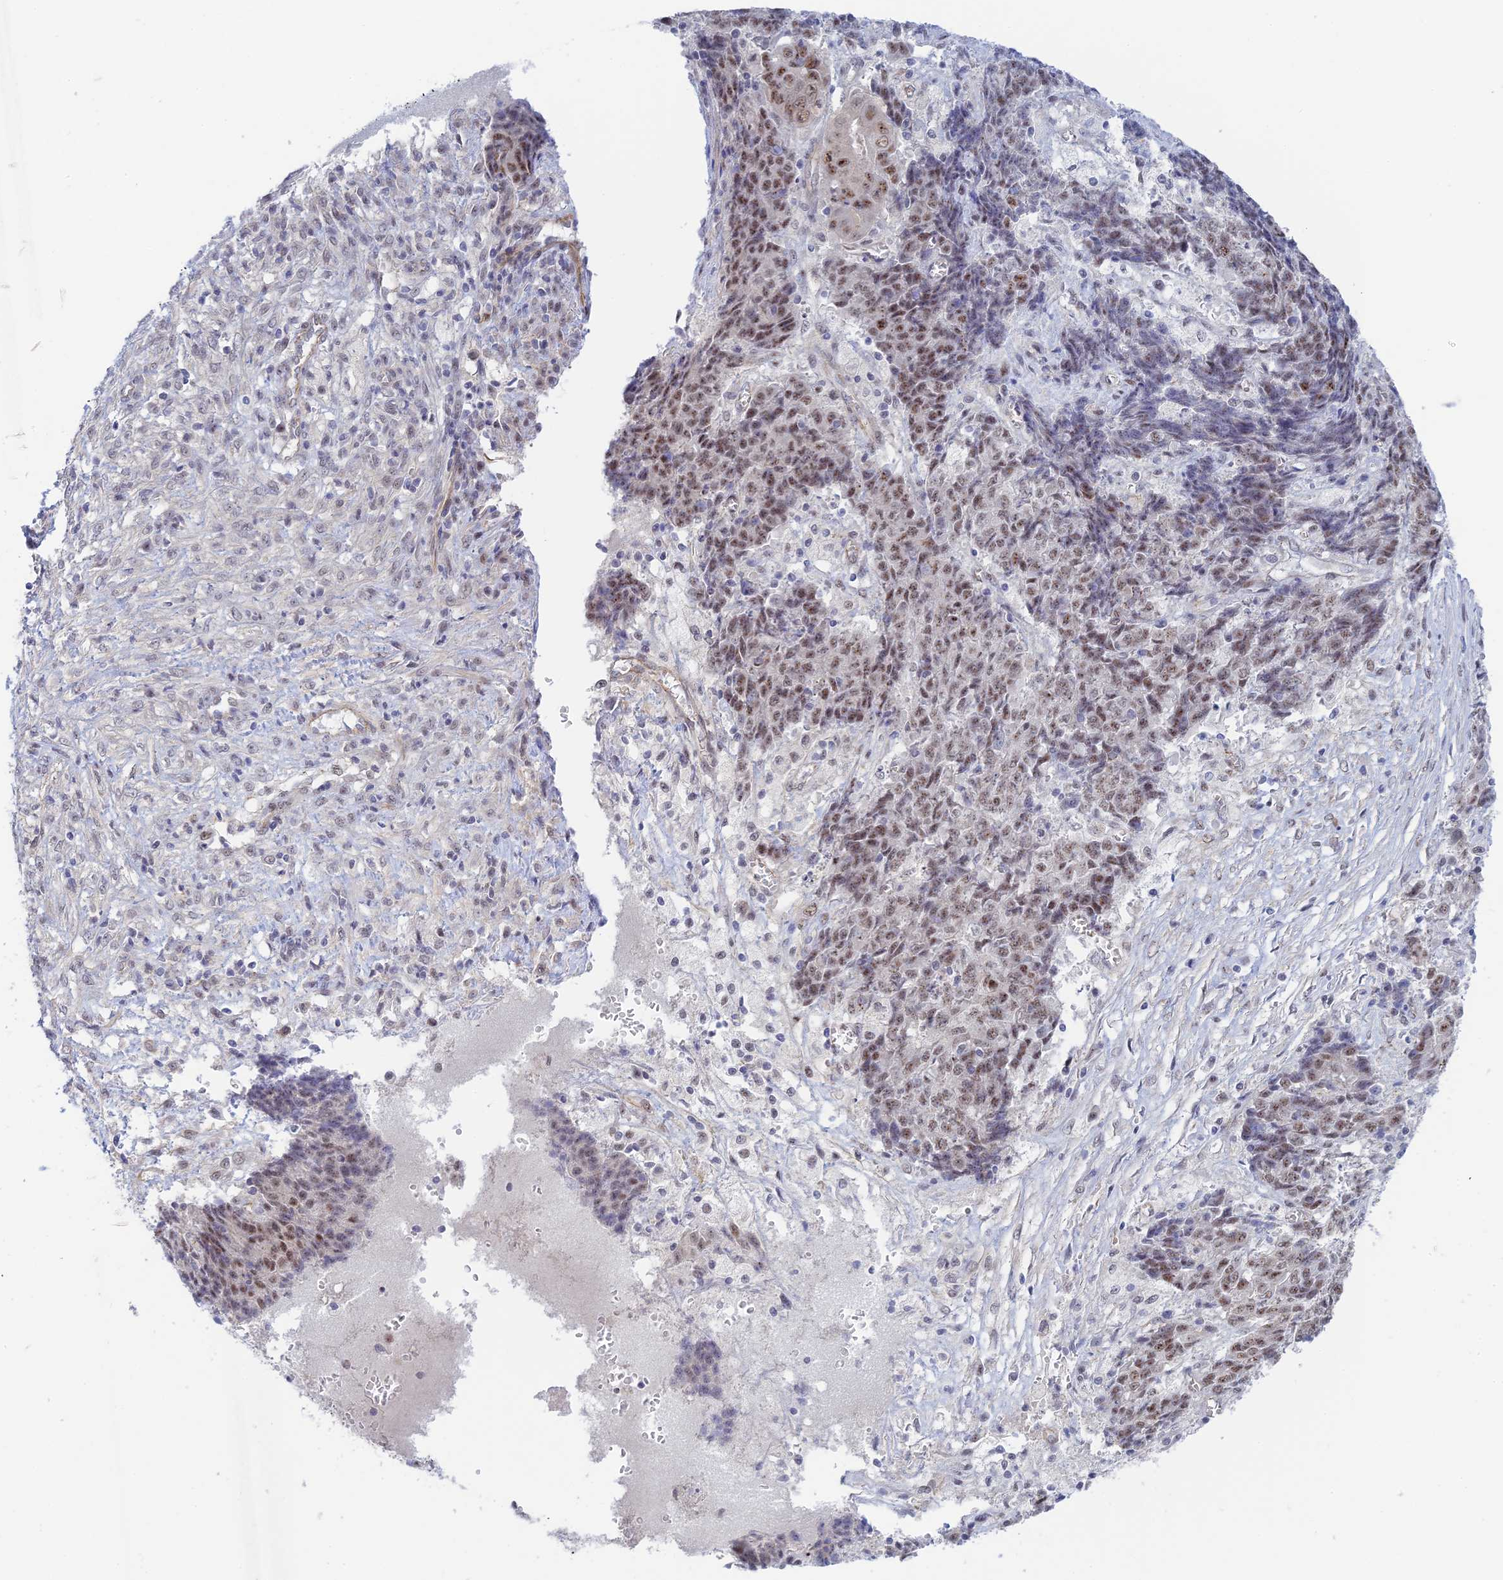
{"staining": {"intensity": "moderate", "quantity": "25%-75%", "location": "nuclear"}, "tissue": "ovarian cancer", "cell_type": "Tumor cells", "image_type": "cancer", "snomed": [{"axis": "morphology", "description": "Carcinoma, endometroid"}, {"axis": "topography", "description": "Ovary"}], "caption": "Brown immunohistochemical staining in human ovarian endometroid carcinoma shows moderate nuclear positivity in about 25%-75% of tumor cells.", "gene": "CFAP92", "patient": {"sex": "female", "age": 42}}